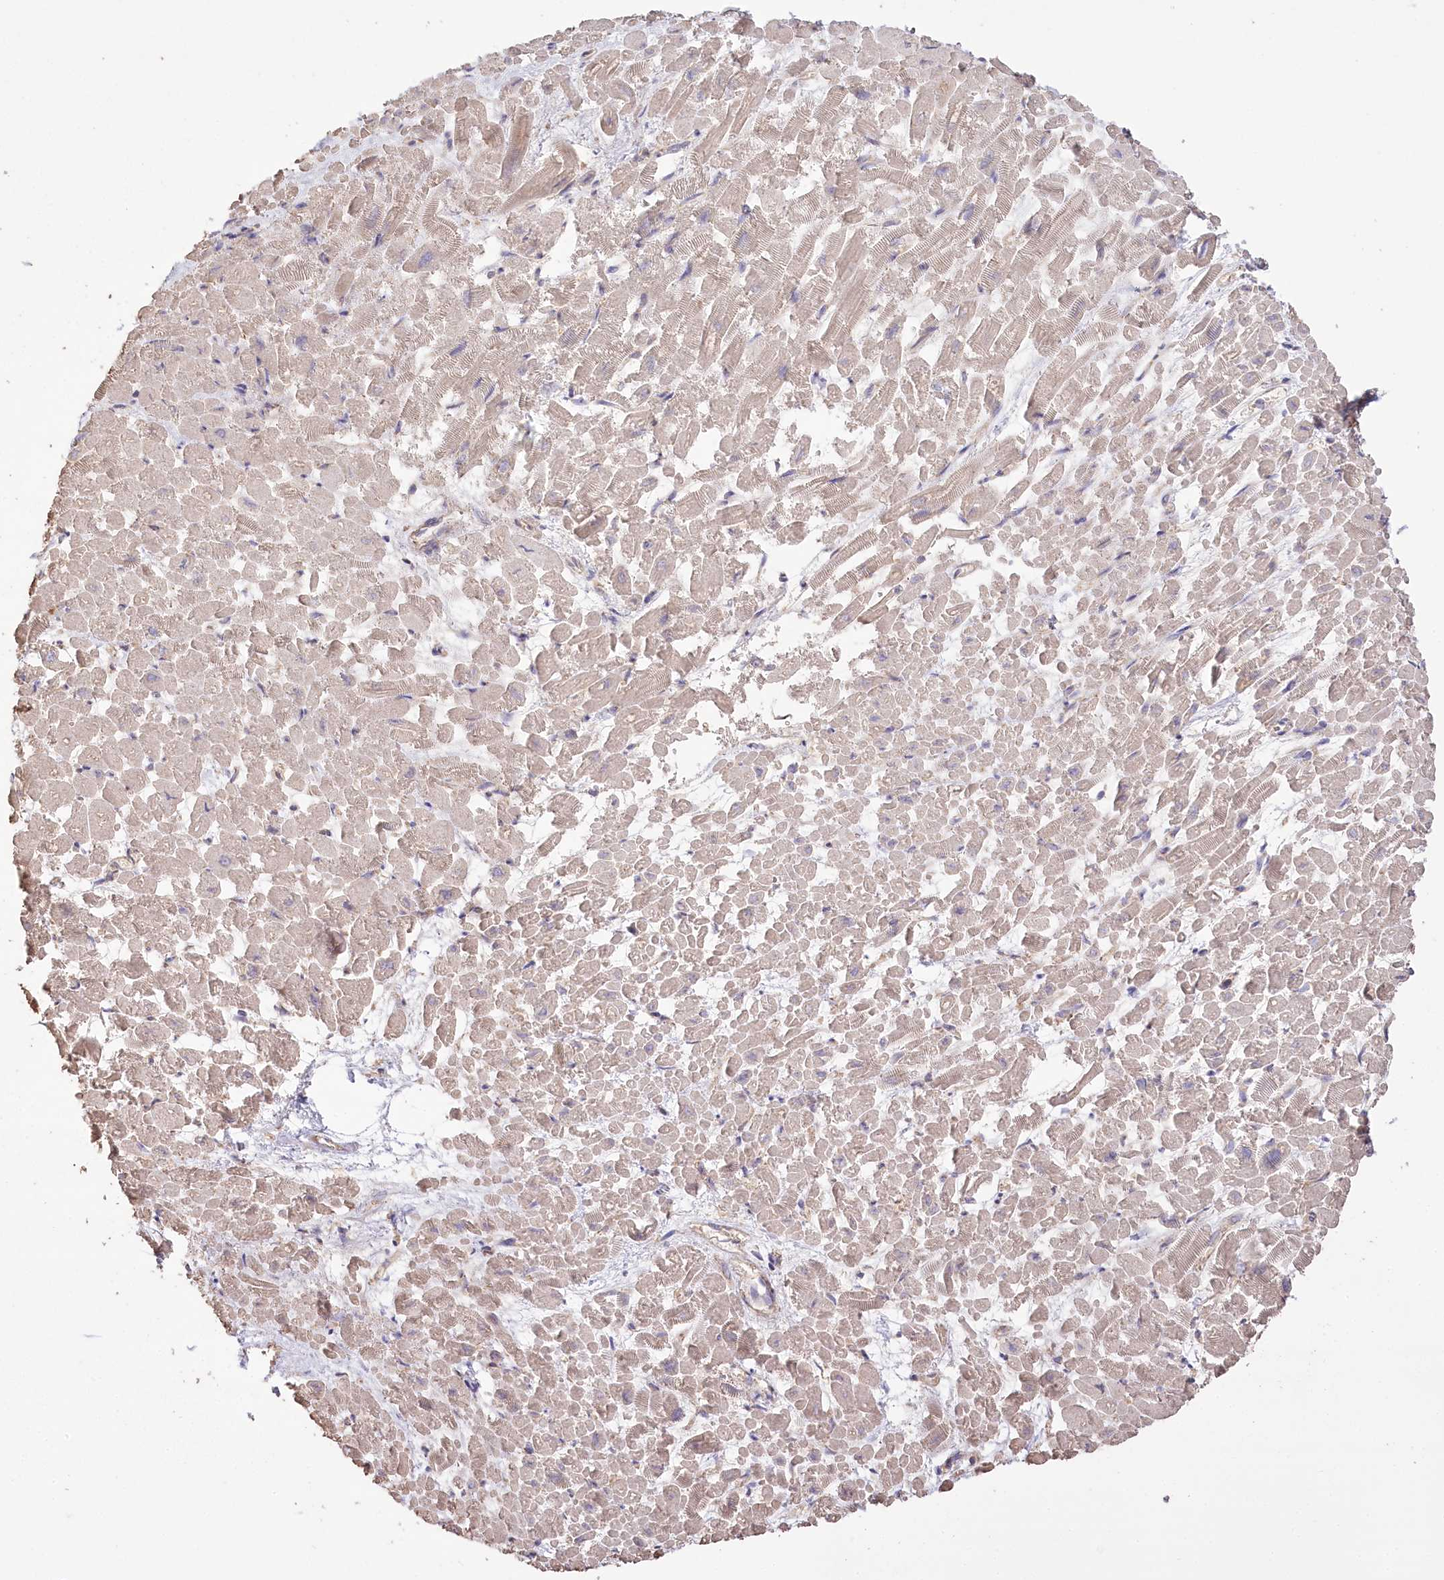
{"staining": {"intensity": "moderate", "quantity": "25%-75%", "location": "cytoplasmic/membranous"}, "tissue": "heart muscle", "cell_type": "Cardiomyocytes", "image_type": "normal", "snomed": [{"axis": "morphology", "description": "Normal tissue, NOS"}, {"axis": "topography", "description": "Heart"}], "caption": "Human heart muscle stained for a protein (brown) reveals moderate cytoplasmic/membranous positive expression in about 25%-75% of cardiomyocytes.", "gene": "PRSS53", "patient": {"sex": "male", "age": 54}}